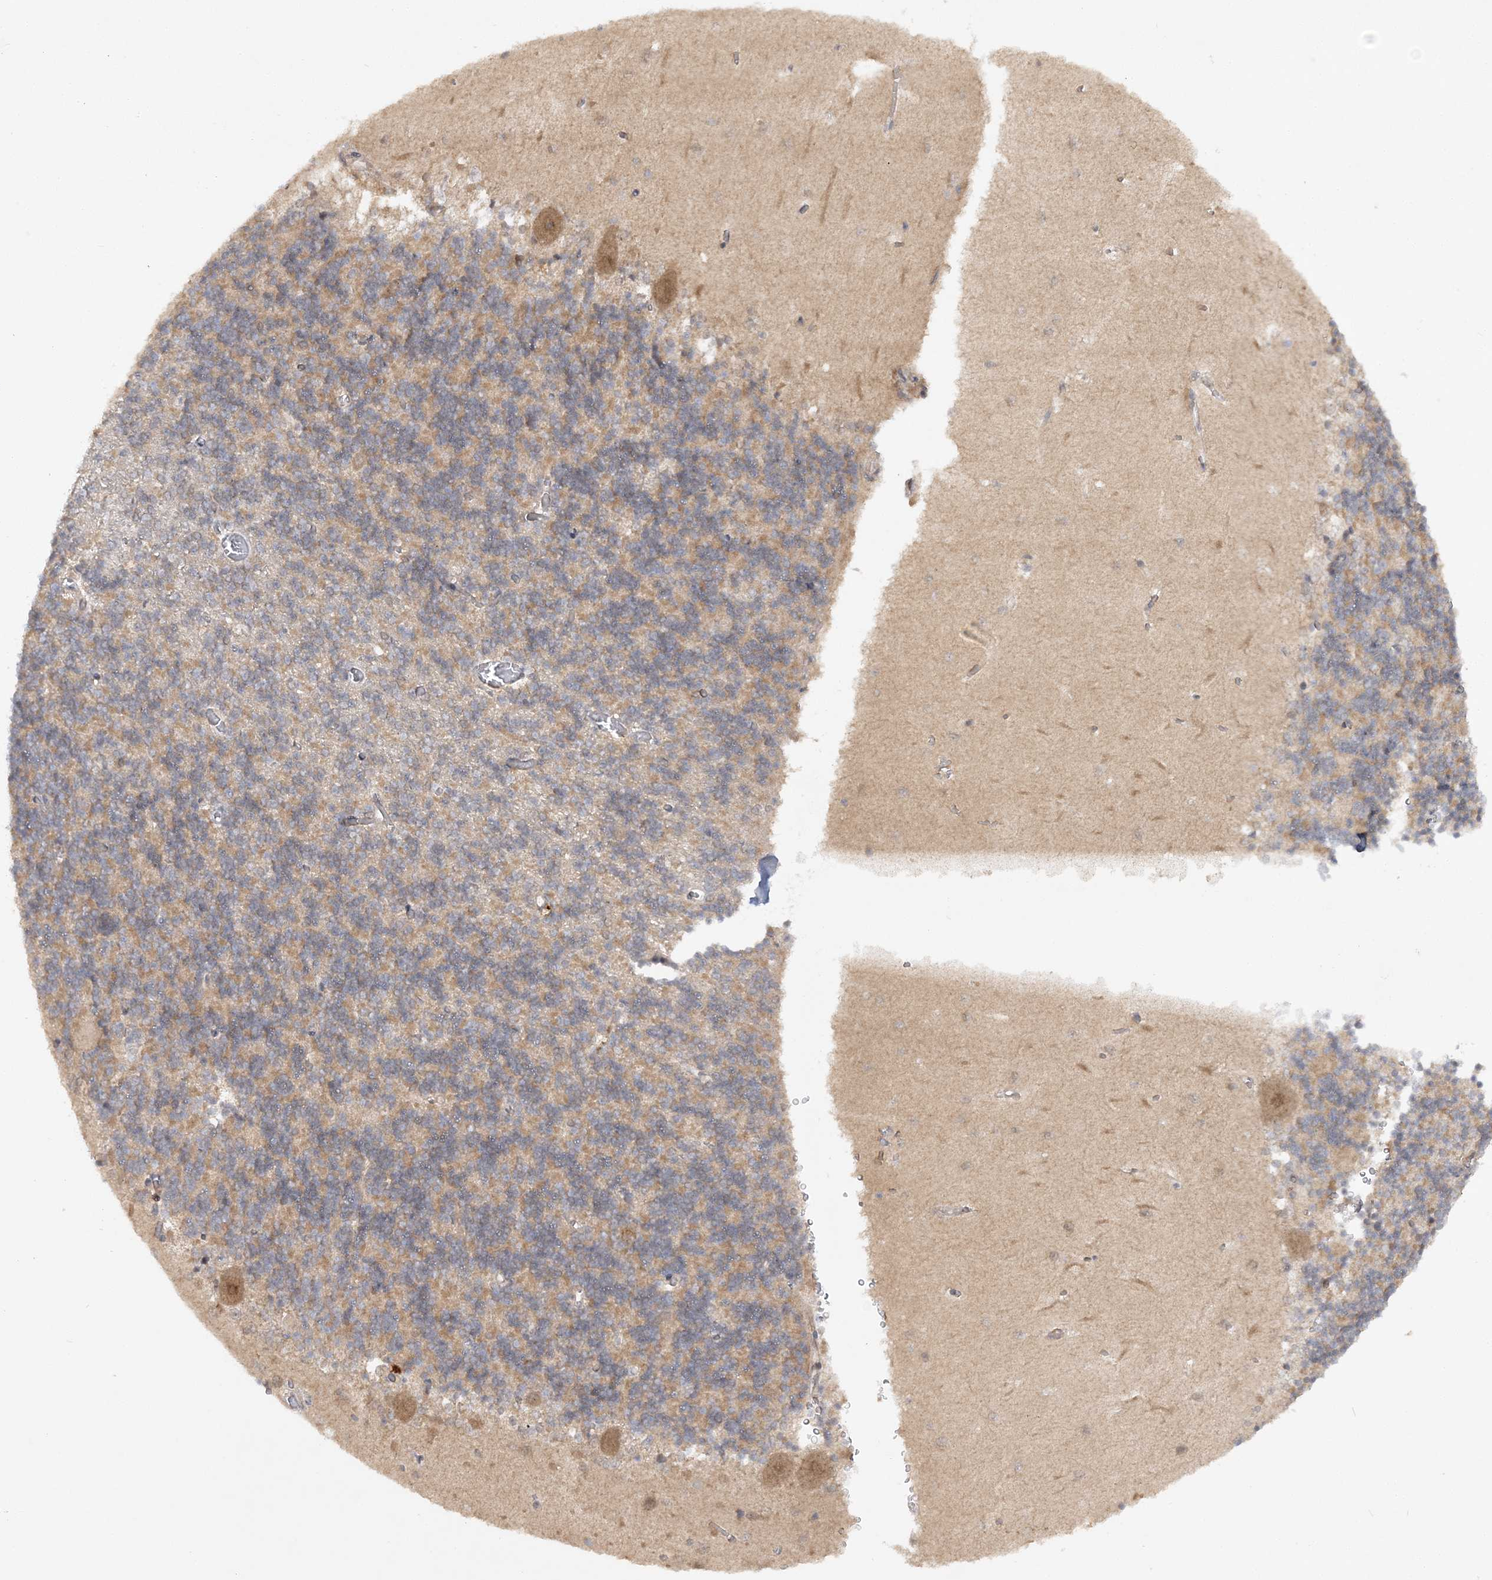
{"staining": {"intensity": "moderate", "quantity": "25%-75%", "location": "cytoplasmic/membranous"}, "tissue": "cerebellum", "cell_type": "Cells in granular layer", "image_type": "normal", "snomed": [{"axis": "morphology", "description": "Normal tissue, NOS"}, {"axis": "topography", "description": "Cerebellum"}], "caption": "High-power microscopy captured an IHC image of unremarkable cerebellum, revealing moderate cytoplasmic/membranous positivity in about 25%-75% of cells in granular layer. The protein is shown in brown color, while the nuclei are stained blue.", "gene": "MMADHC", "patient": {"sex": "male", "age": 37}}